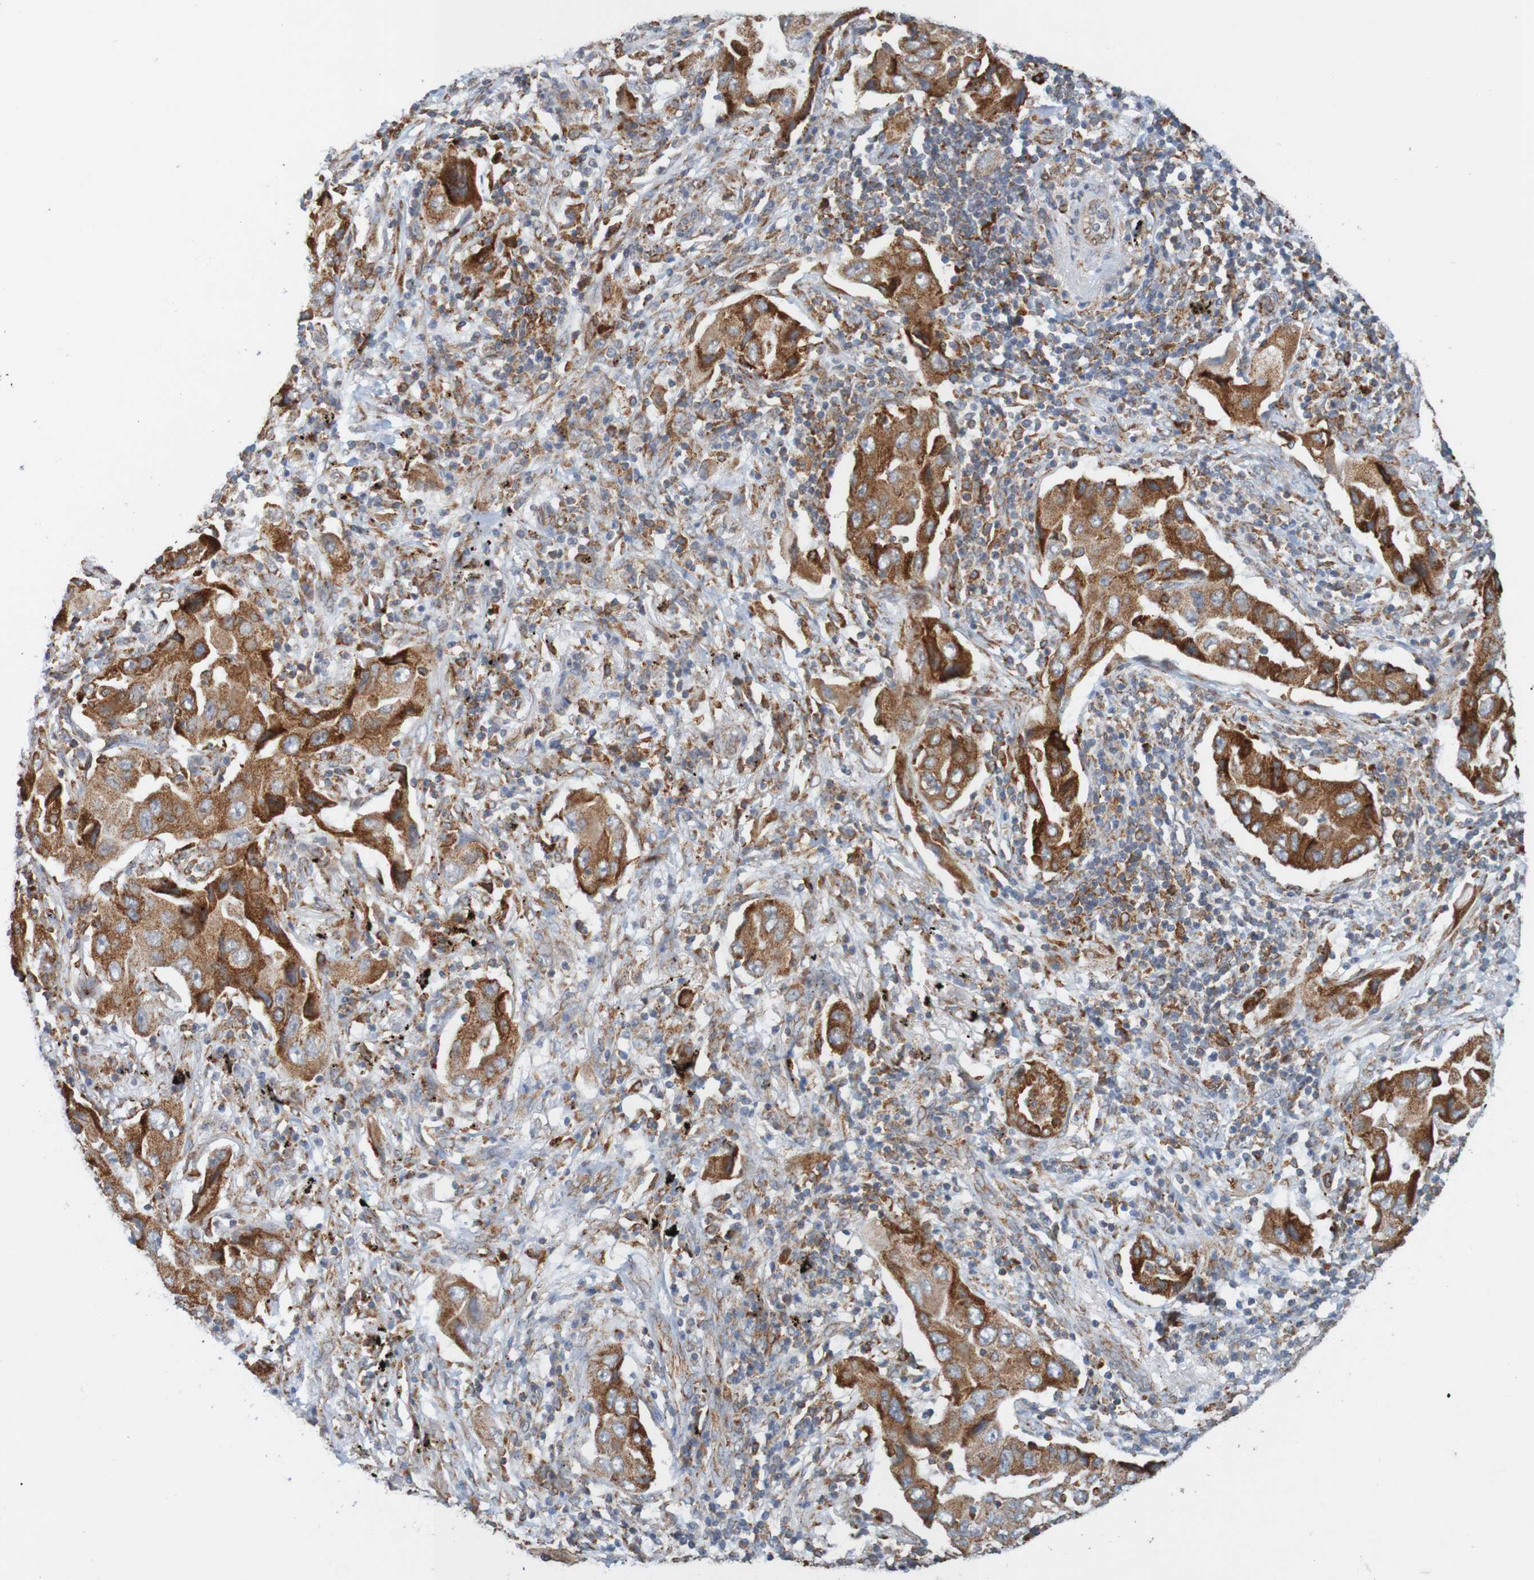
{"staining": {"intensity": "strong", "quantity": ">75%", "location": "cytoplasmic/membranous"}, "tissue": "lung cancer", "cell_type": "Tumor cells", "image_type": "cancer", "snomed": [{"axis": "morphology", "description": "Adenocarcinoma, NOS"}, {"axis": "topography", "description": "Lung"}], "caption": "Lung adenocarcinoma was stained to show a protein in brown. There is high levels of strong cytoplasmic/membranous expression in about >75% of tumor cells. Using DAB (brown) and hematoxylin (blue) stains, captured at high magnification using brightfield microscopy.", "gene": "PDIA3", "patient": {"sex": "female", "age": 65}}